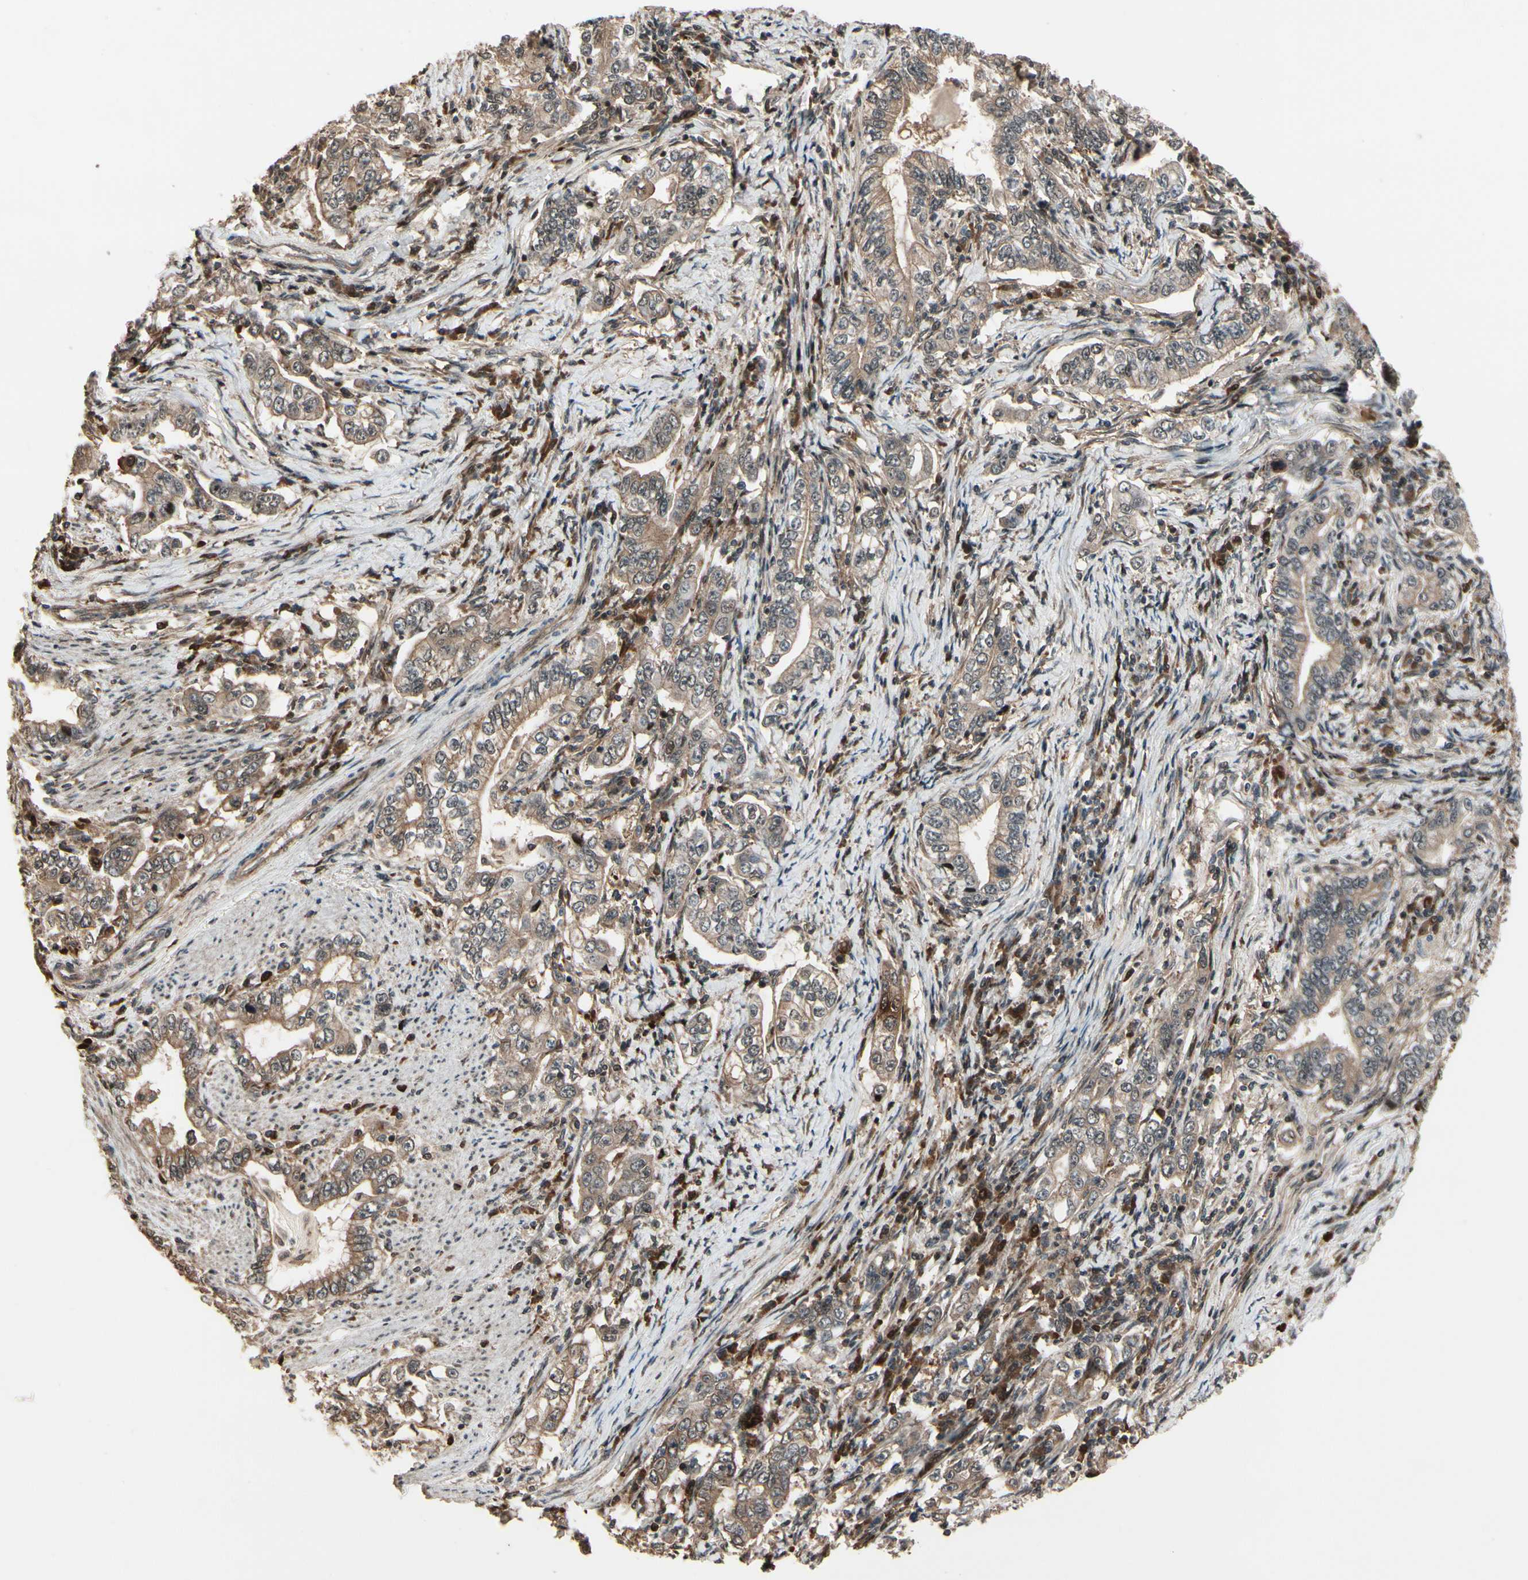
{"staining": {"intensity": "weak", "quantity": "25%-75%", "location": "cytoplasmic/membranous"}, "tissue": "stomach cancer", "cell_type": "Tumor cells", "image_type": "cancer", "snomed": [{"axis": "morphology", "description": "Adenocarcinoma, NOS"}, {"axis": "topography", "description": "Stomach, lower"}], "caption": "This is an image of immunohistochemistry (IHC) staining of adenocarcinoma (stomach), which shows weak positivity in the cytoplasmic/membranous of tumor cells.", "gene": "CSF1R", "patient": {"sex": "female", "age": 72}}